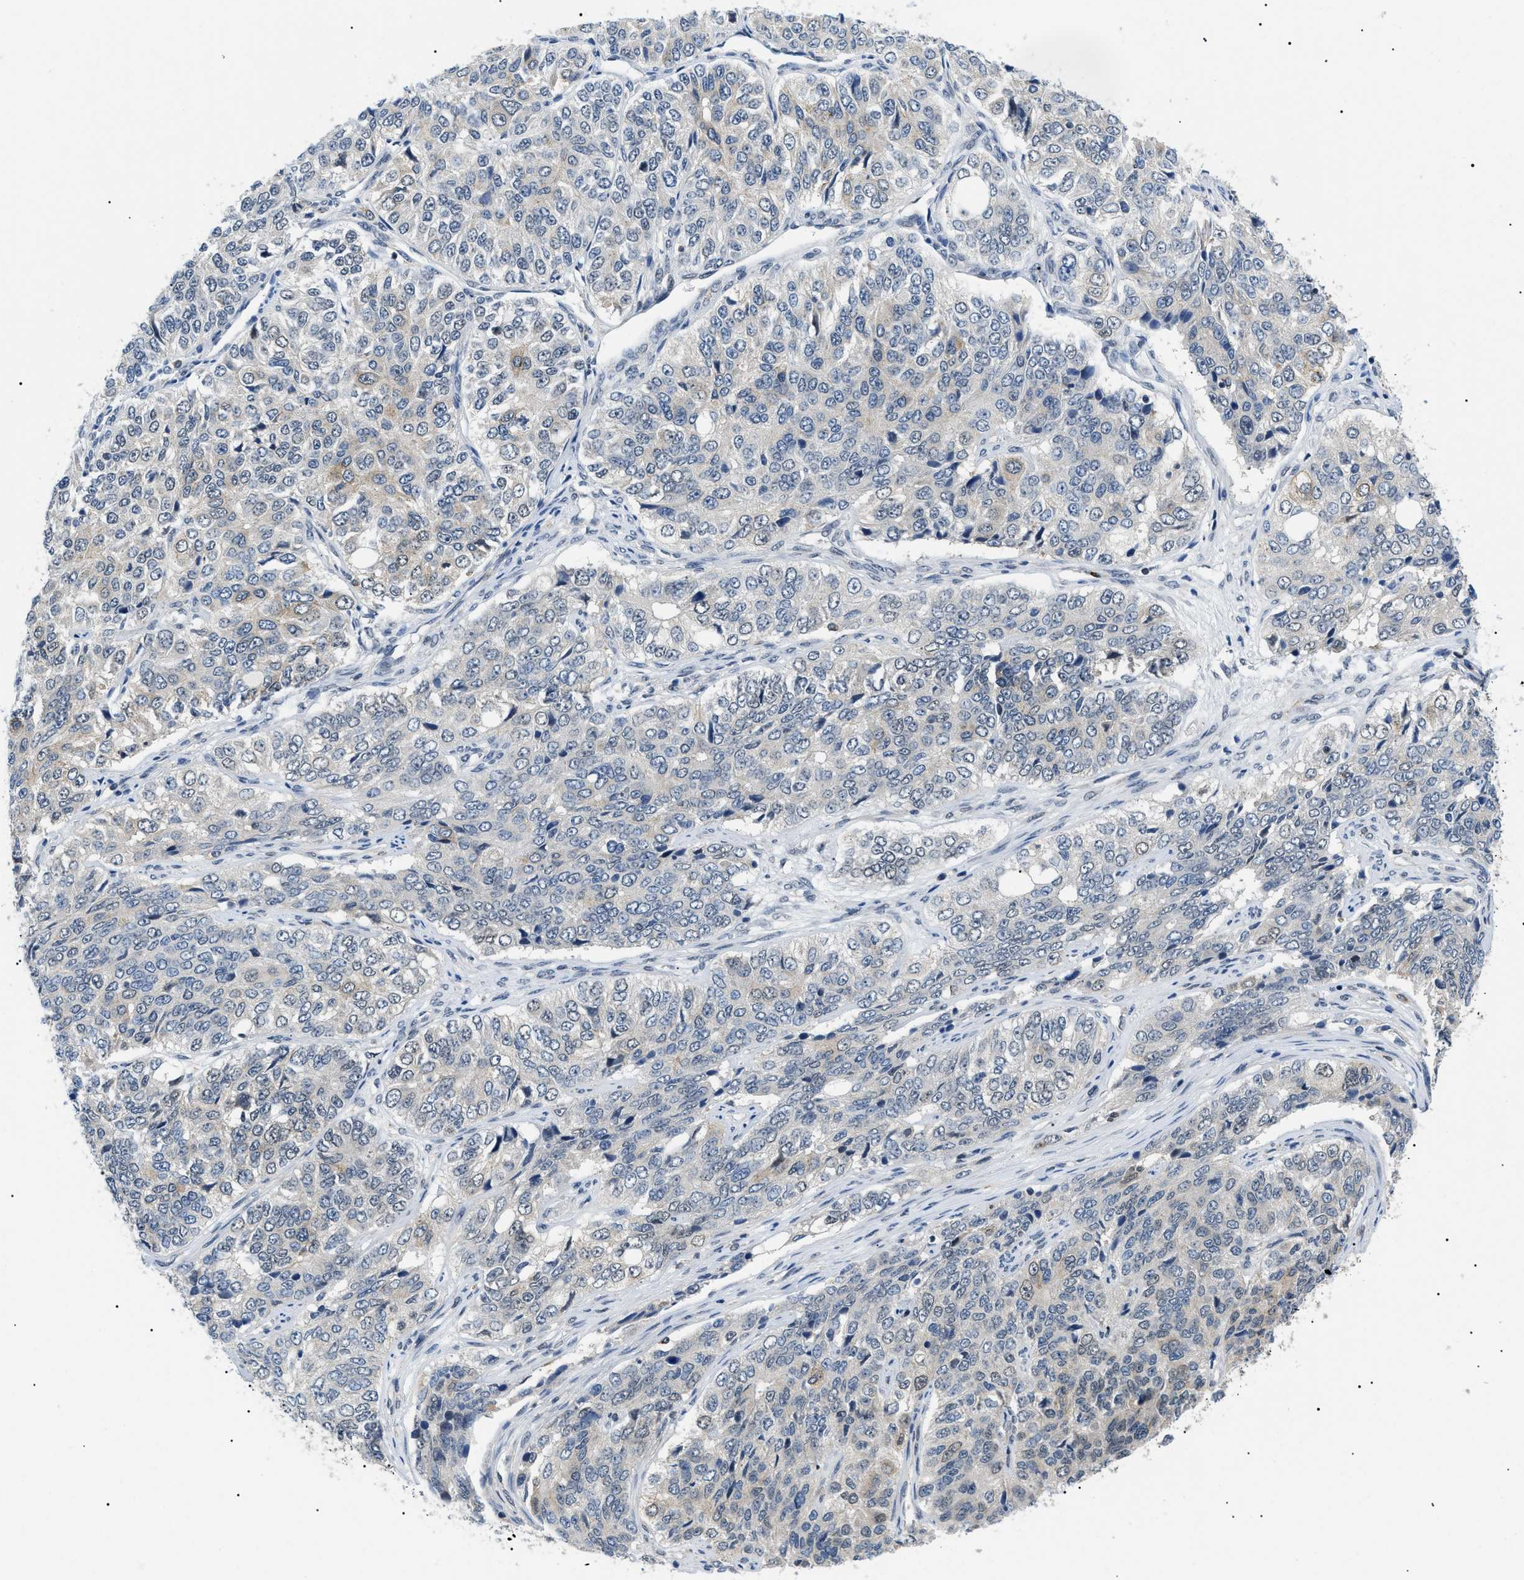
{"staining": {"intensity": "negative", "quantity": "none", "location": "none"}, "tissue": "ovarian cancer", "cell_type": "Tumor cells", "image_type": "cancer", "snomed": [{"axis": "morphology", "description": "Carcinoma, endometroid"}, {"axis": "topography", "description": "Ovary"}], "caption": "An image of human ovarian cancer is negative for staining in tumor cells.", "gene": "RBM15", "patient": {"sex": "female", "age": 51}}